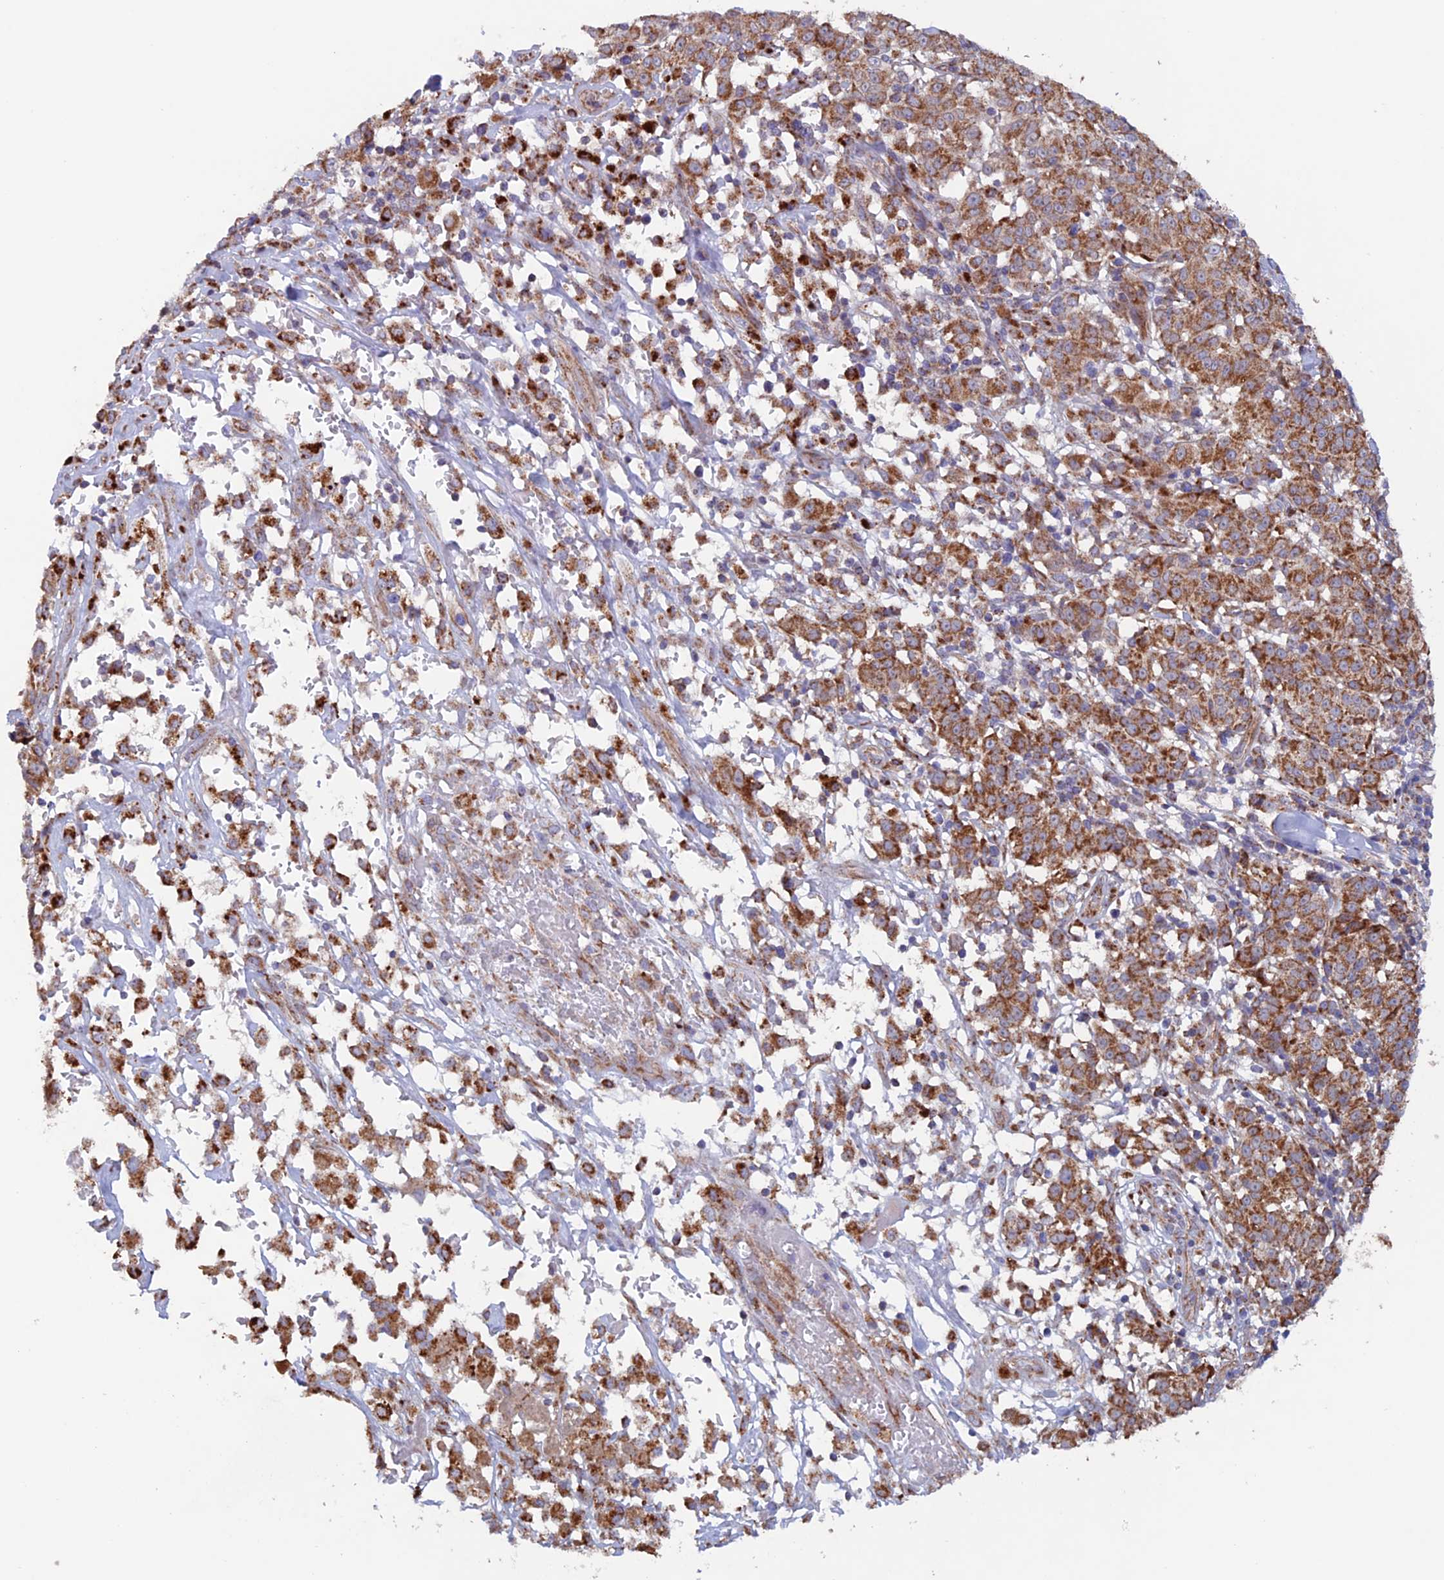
{"staining": {"intensity": "strong", "quantity": ">75%", "location": "cytoplasmic/membranous"}, "tissue": "melanoma", "cell_type": "Tumor cells", "image_type": "cancer", "snomed": [{"axis": "morphology", "description": "Malignant melanoma, NOS"}, {"axis": "topography", "description": "Skin"}], "caption": "Melanoma stained with a brown dye reveals strong cytoplasmic/membranous positive positivity in approximately >75% of tumor cells.", "gene": "MRPL1", "patient": {"sex": "female", "age": 72}}